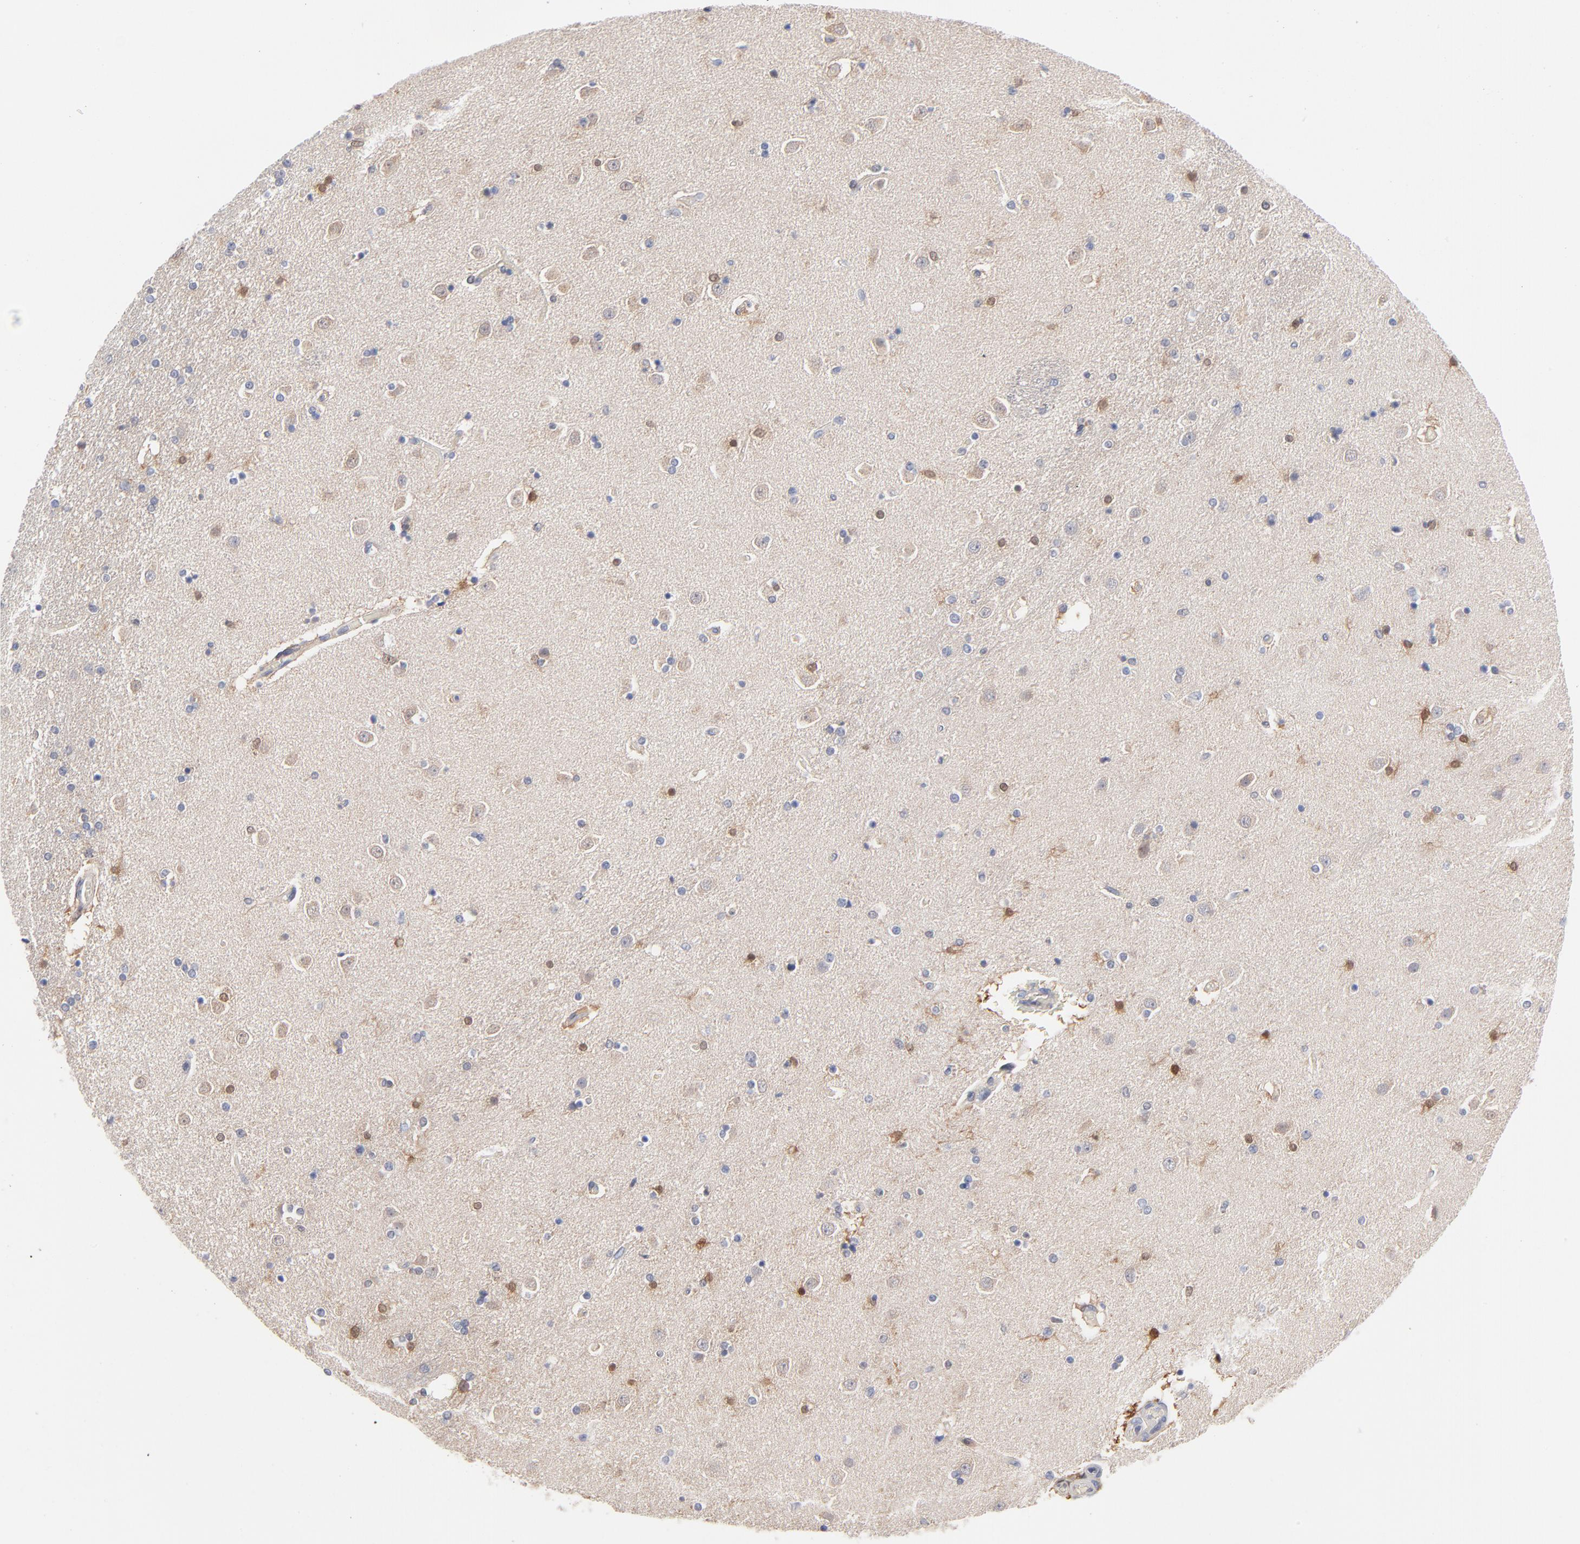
{"staining": {"intensity": "negative", "quantity": "none", "location": "none"}, "tissue": "caudate", "cell_type": "Glial cells", "image_type": "normal", "snomed": [{"axis": "morphology", "description": "Normal tissue, NOS"}, {"axis": "topography", "description": "Lateral ventricle wall"}], "caption": "The IHC image has no significant positivity in glial cells of caudate. The staining is performed using DAB (3,3'-diaminobenzidine) brown chromogen with nuclei counter-stained in using hematoxylin.", "gene": "ARRB1", "patient": {"sex": "female", "age": 54}}